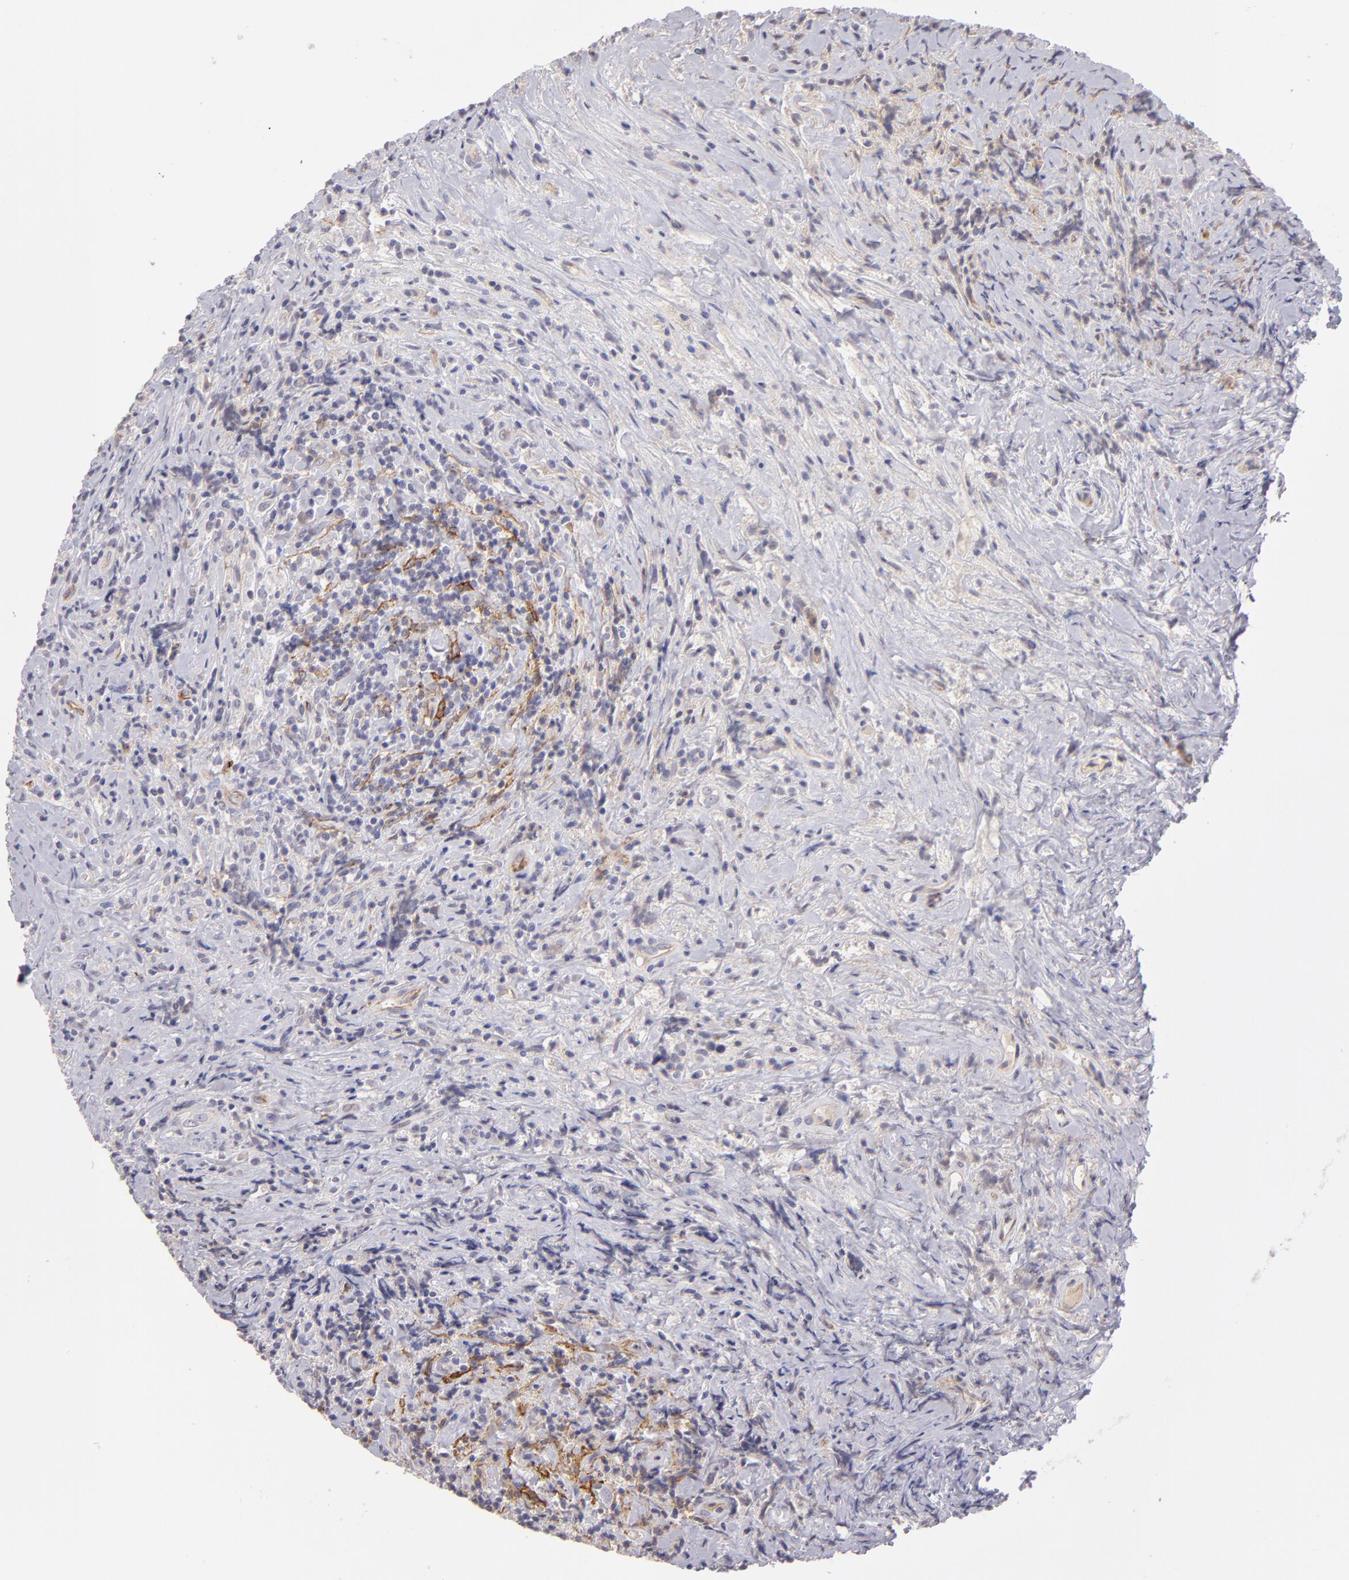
{"staining": {"intensity": "negative", "quantity": "none", "location": "none"}, "tissue": "lymphoma", "cell_type": "Tumor cells", "image_type": "cancer", "snomed": [{"axis": "morphology", "description": "Hodgkin's disease, NOS"}, {"axis": "topography", "description": "Lymph node"}], "caption": "Immunohistochemical staining of human Hodgkin's disease reveals no significant staining in tumor cells.", "gene": "THBD", "patient": {"sex": "female", "age": 25}}